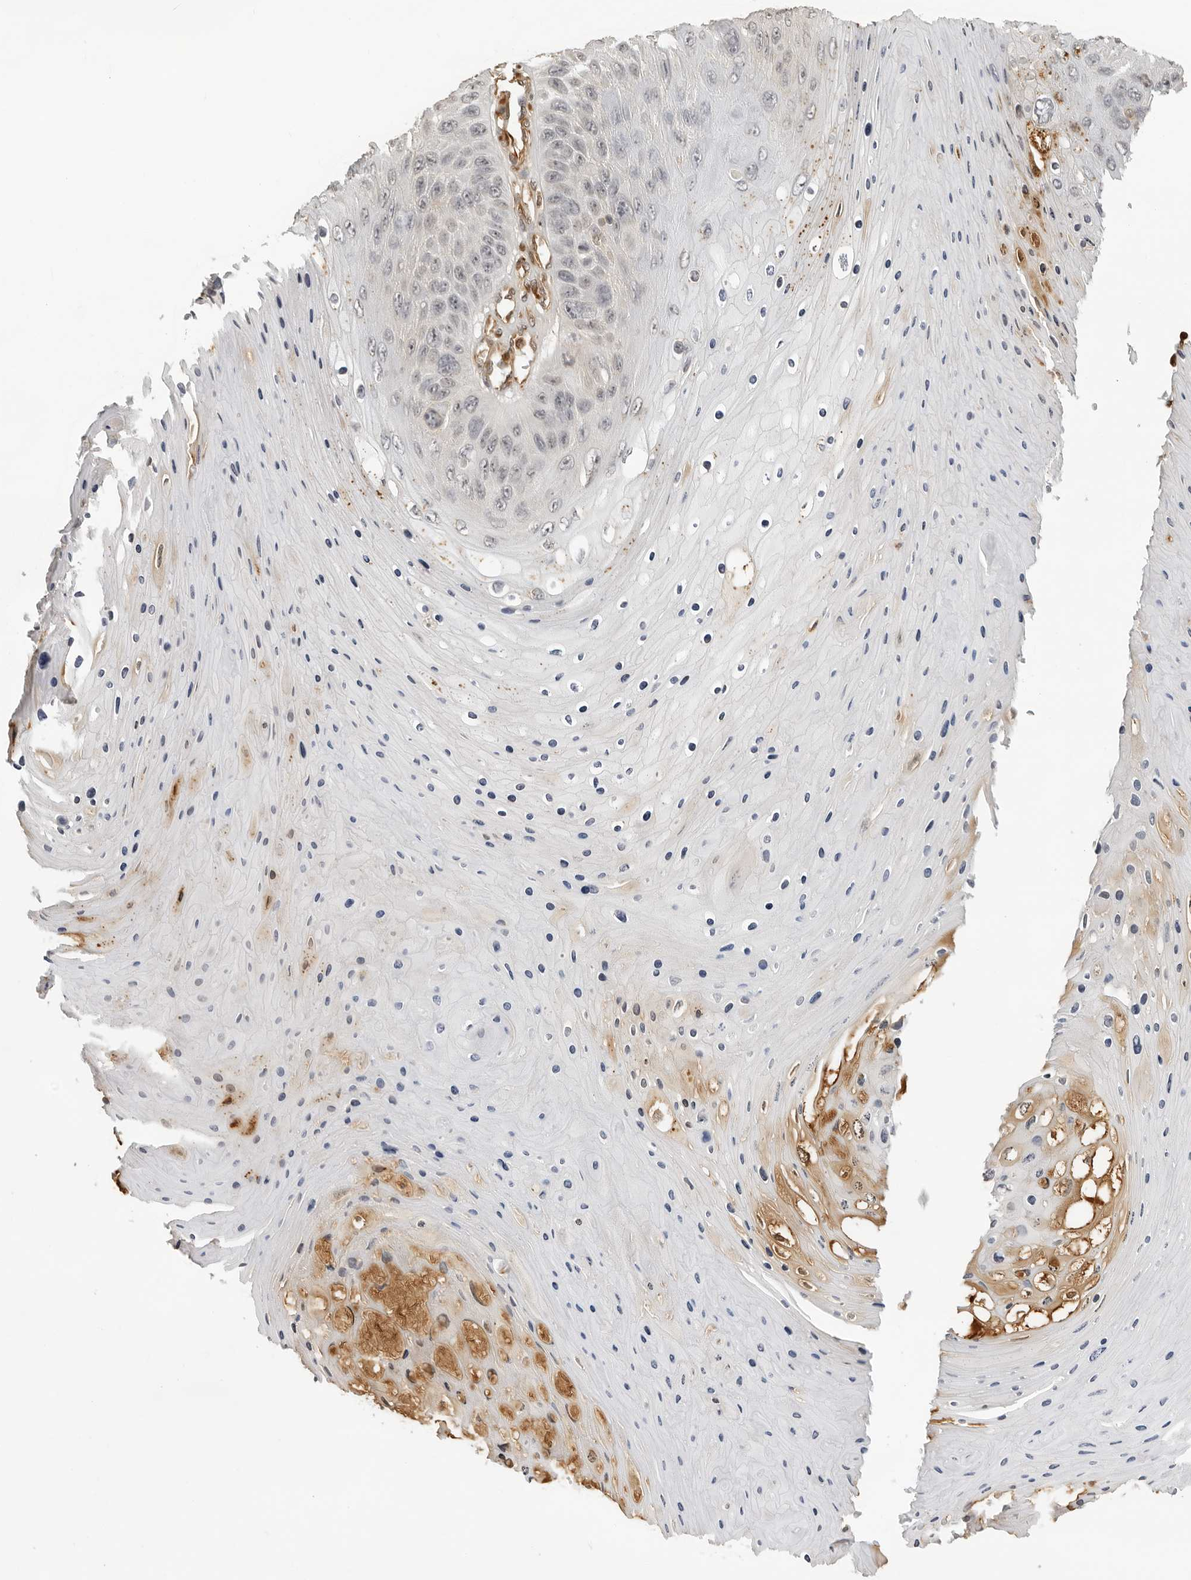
{"staining": {"intensity": "moderate", "quantity": "<25%", "location": "cytoplasmic/membranous"}, "tissue": "skin cancer", "cell_type": "Tumor cells", "image_type": "cancer", "snomed": [{"axis": "morphology", "description": "Squamous cell carcinoma, NOS"}, {"axis": "topography", "description": "Skin"}], "caption": "A low amount of moderate cytoplasmic/membranous positivity is seen in approximately <25% of tumor cells in squamous cell carcinoma (skin) tissue.", "gene": "DYNLT5", "patient": {"sex": "female", "age": 88}}